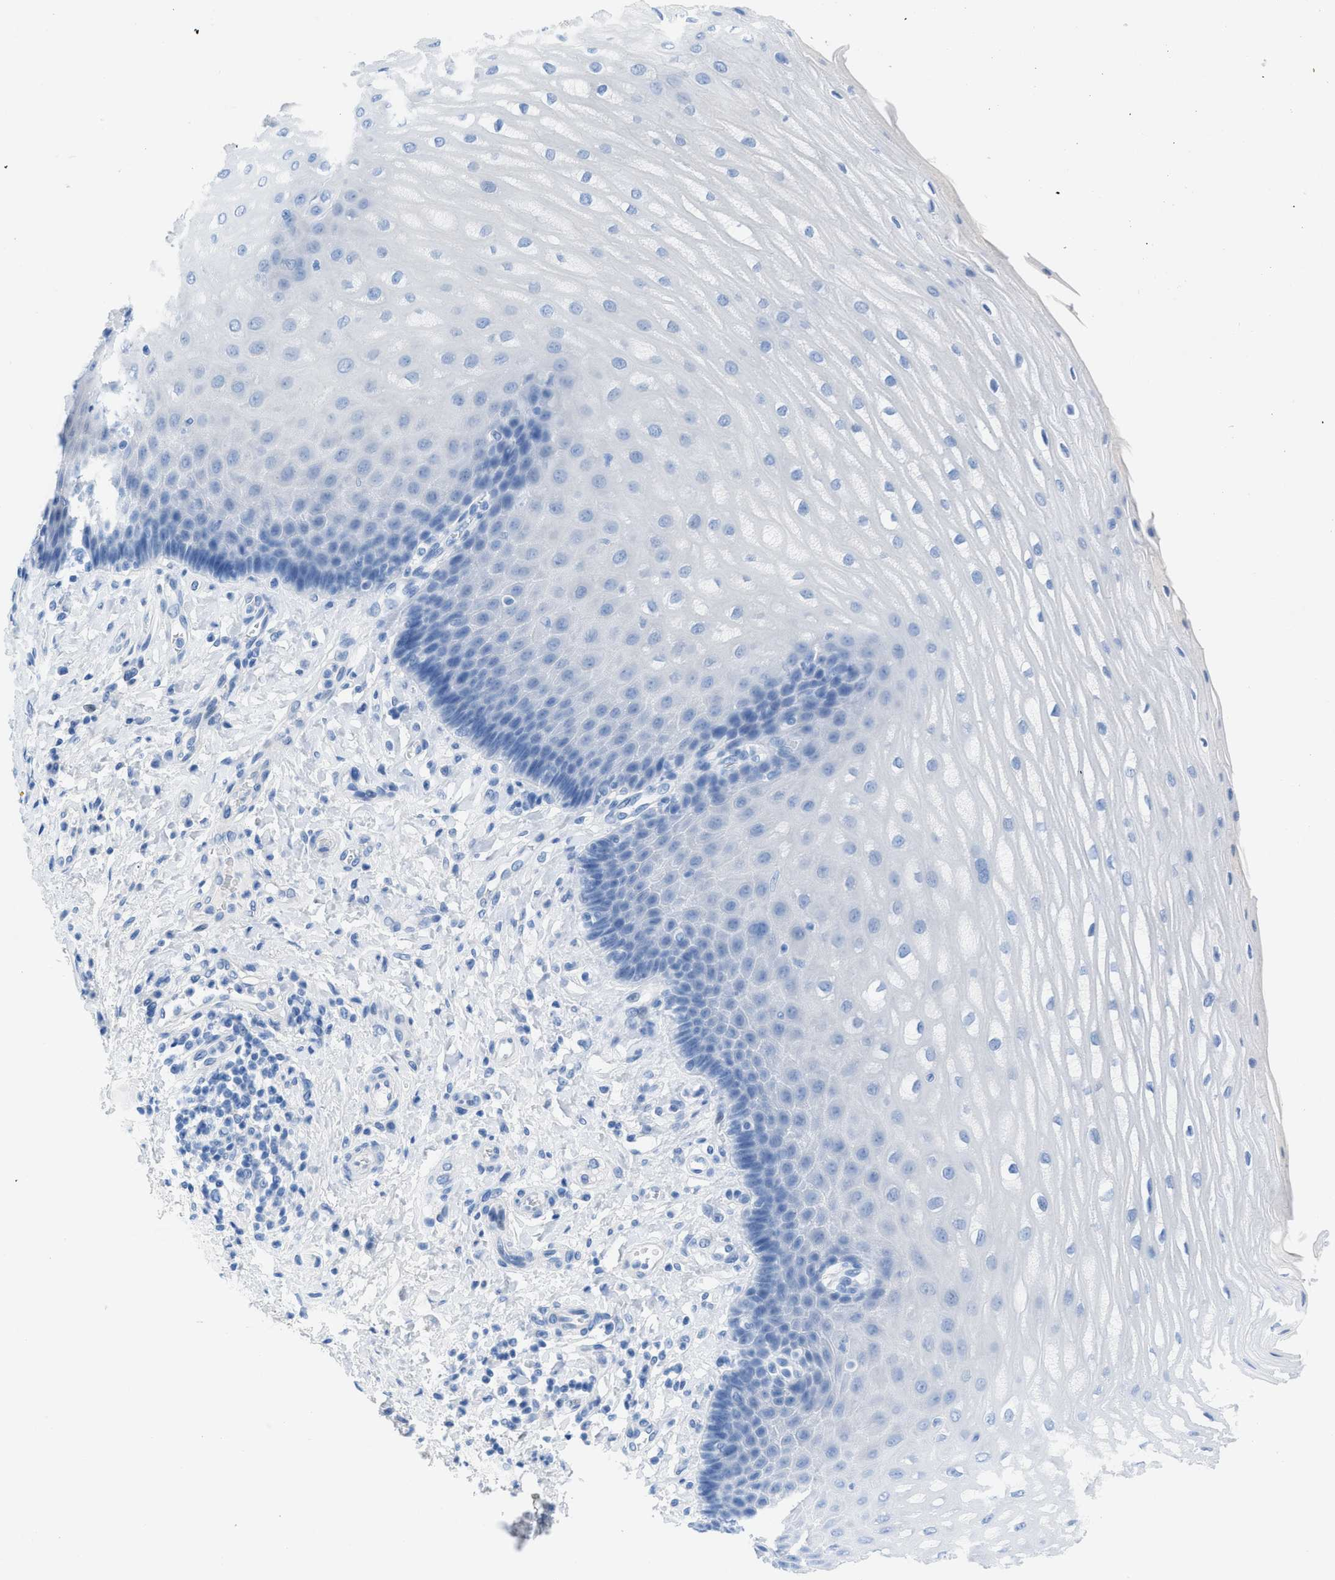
{"staining": {"intensity": "negative", "quantity": "none", "location": "none"}, "tissue": "esophagus", "cell_type": "Squamous epithelial cells", "image_type": "normal", "snomed": [{"axis": "morphology", "description": "Normal tissue, NOS"}, {"axis": "topography", "description": "Esophagus"}], "caption": "Protein analysis of unremarkable esophagus shows no significant staining in squamous epithelial cells. (Immunohistochemistry, brightfield microscopy, high magnification).", "gene": "TCL1A", "patient": {"sex": "male", "age": 54}}